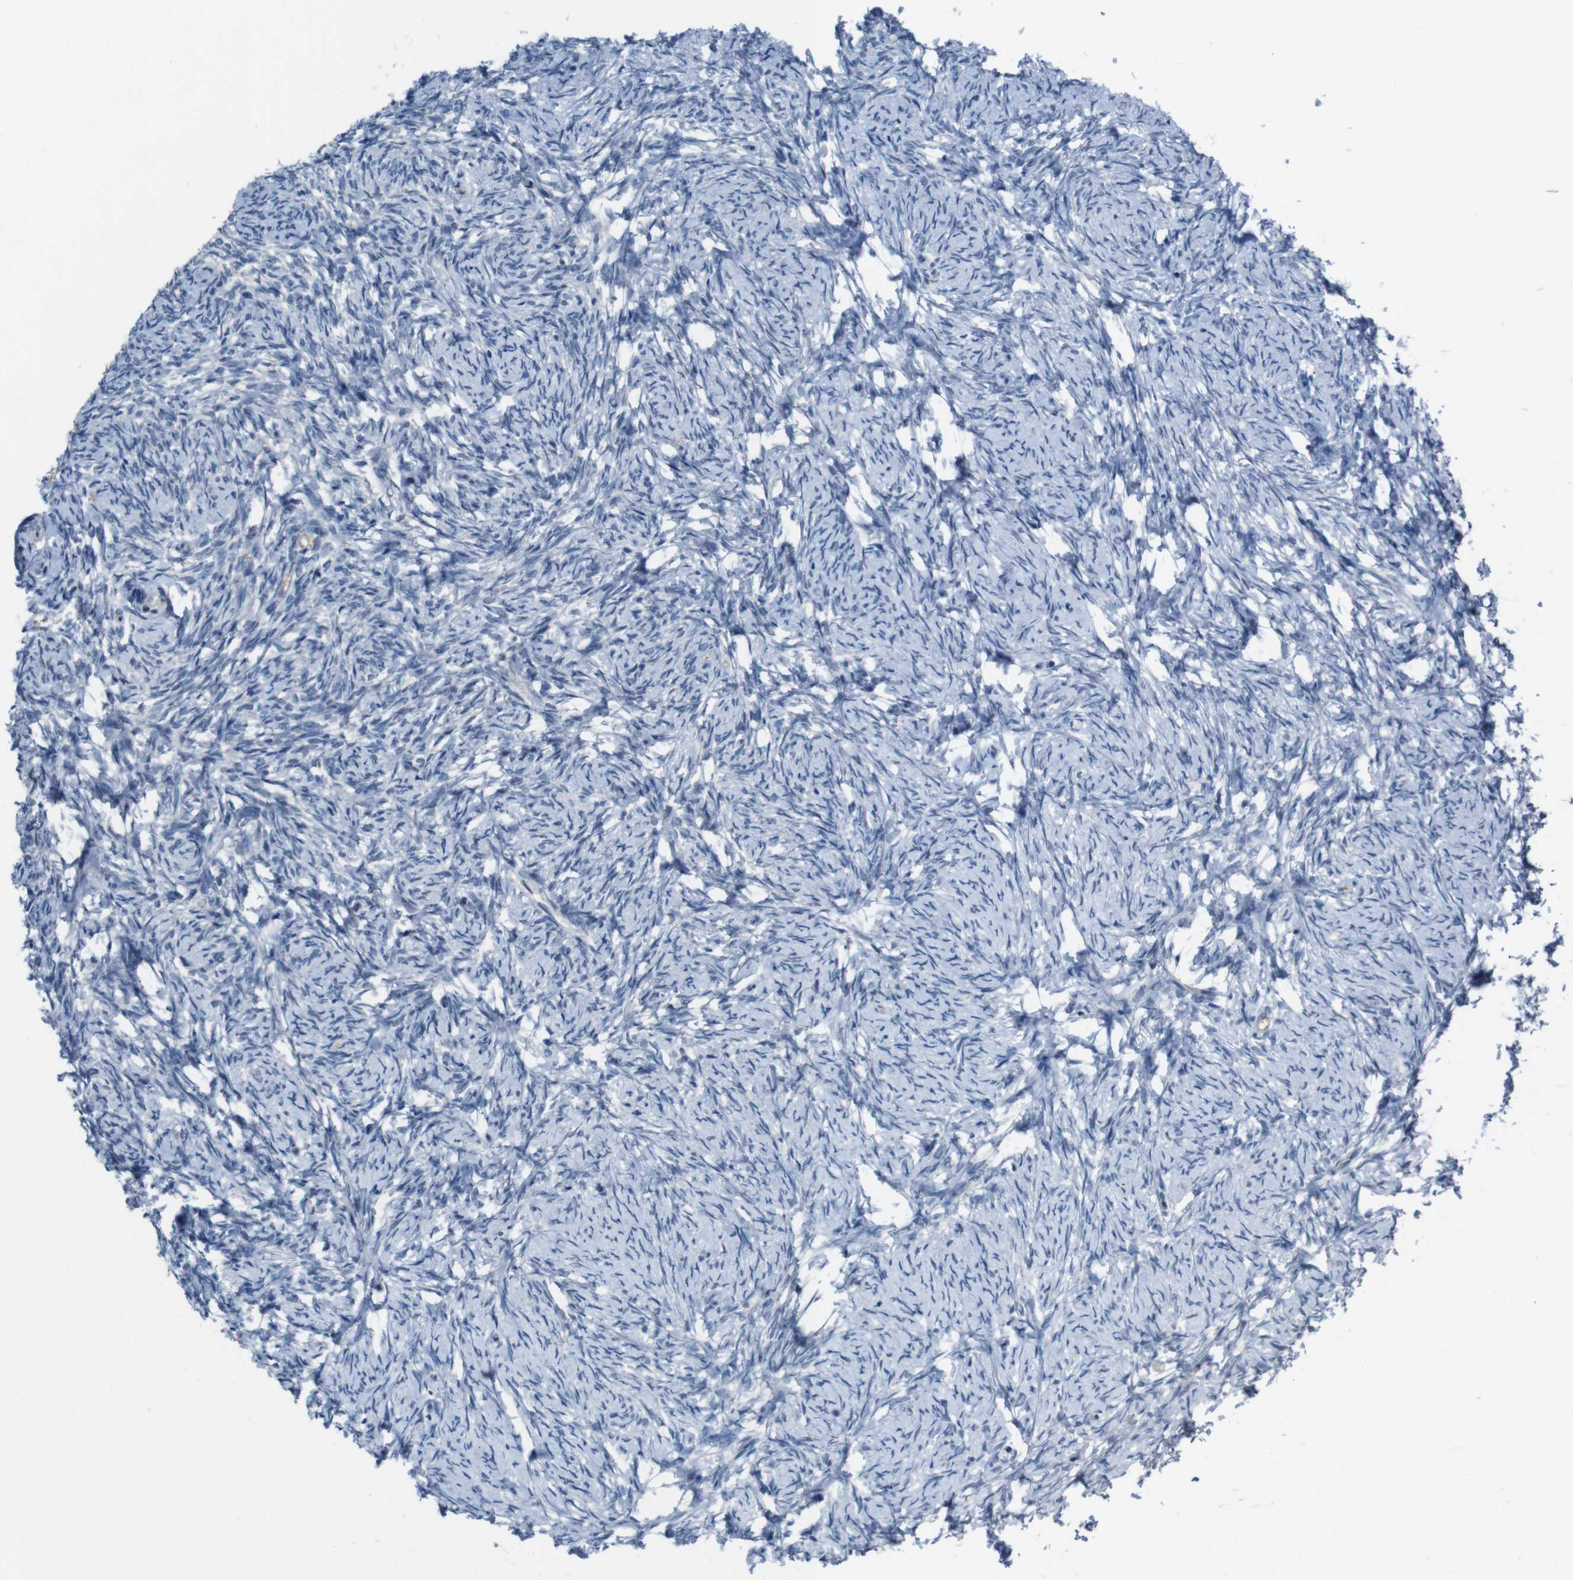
{"staining": {"intensity": "moderate", "quantity": ">75%", "location": "cytoplasmic/membranous"}, "tissue": "ovary", "cell_type": "Follicle cells", "image_type": "normal", "snomed": [{"axis": "morphology", "description": "Normal tissue, NOS"}, {"axis": "topography", "description": "Ovary"}], "caption": "This is a micrograph of IHC staining of normal ovary, which shows moderate staining in the cytoplasmic/membranous of follicle cells.", "gene": "CDHR2", "patient": {"sex": "female", "age": 60}}